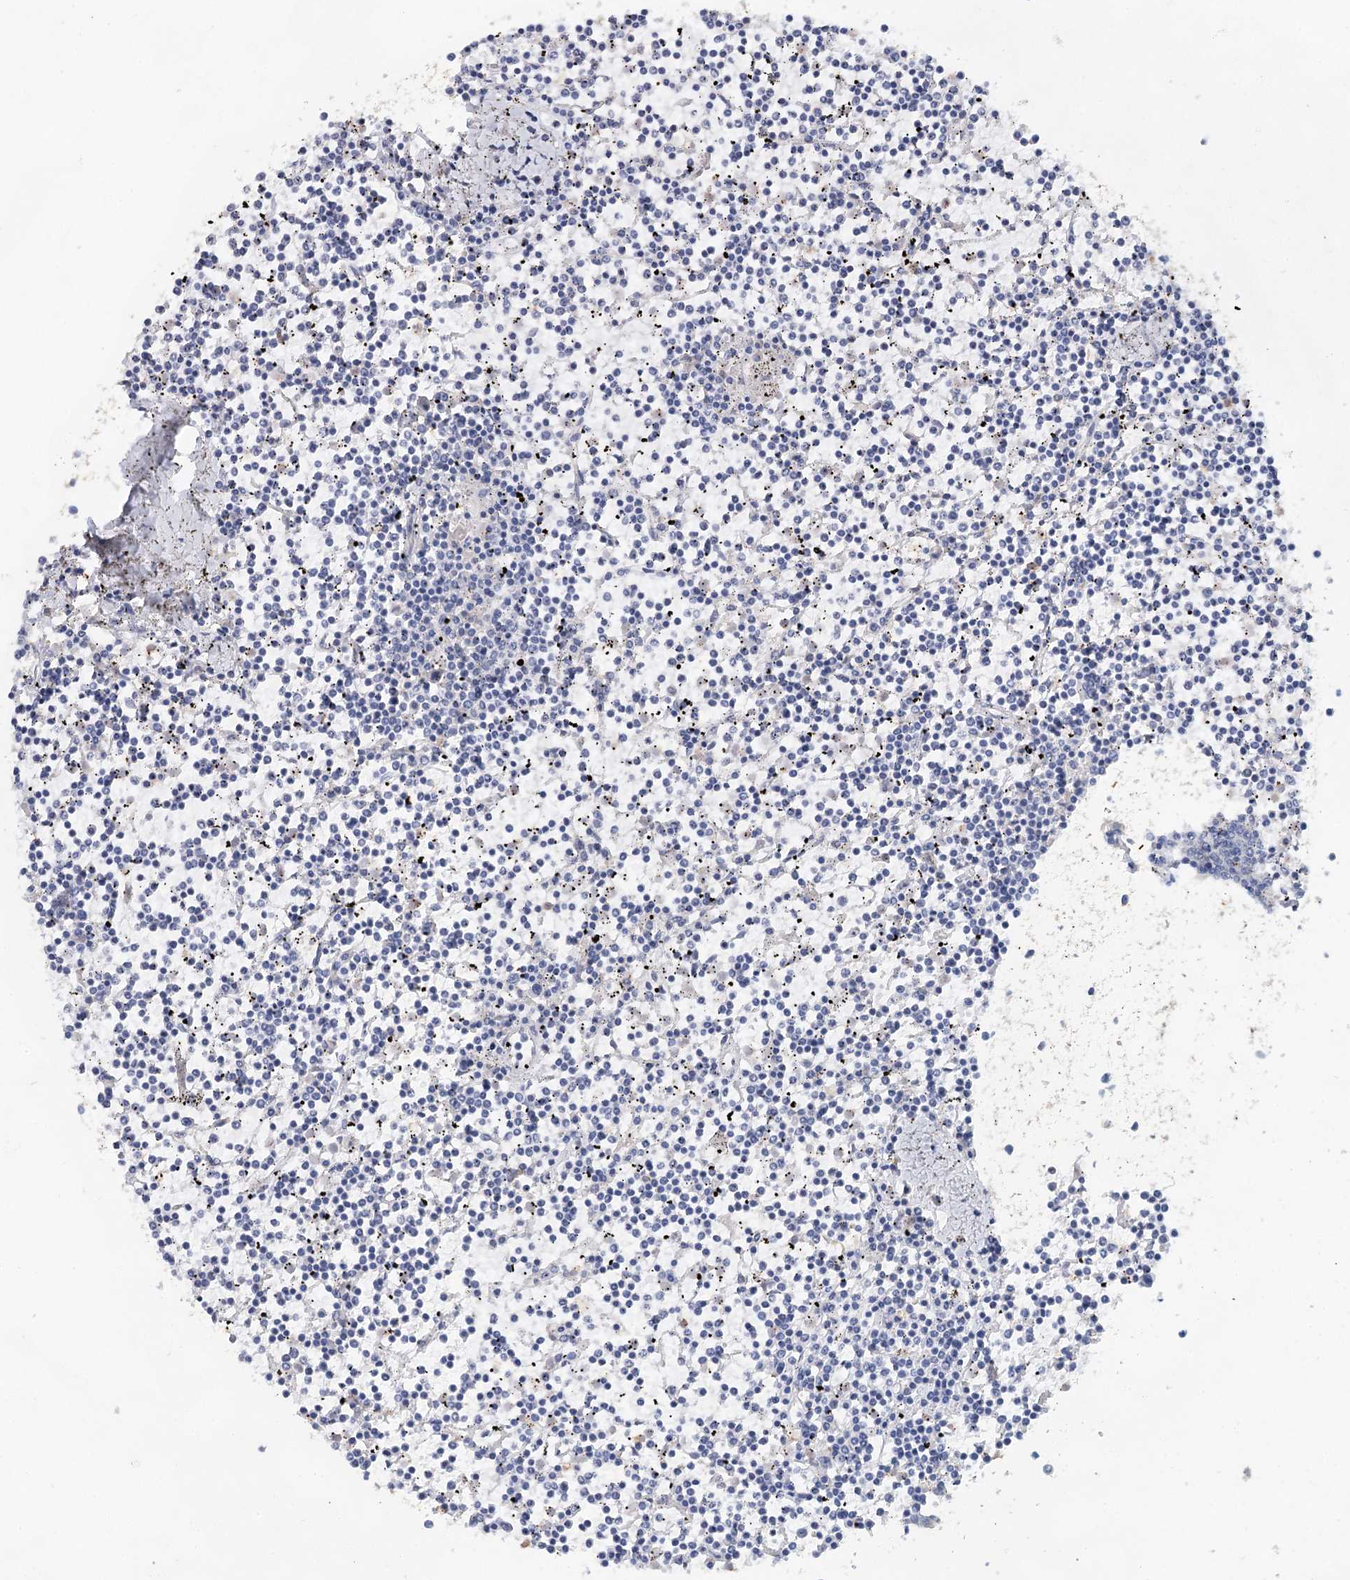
{"staining": {"intensity": "negative", "quantity": "none", "location": "none"}, "tissue": "lymphoma", "cell_type": "Tumor cells", "image_type": "cancer", "snomed": [{"axis": "morphology", "description": "Malignant lymphoma, non-Hodgkin's type, Low grade"}, {"axis": "topography", "description": "Spleen"}], "caption": "Tumor cells show no significant expression in malignant lymphoma, non-Hodgkin's type (low-grade).", "gene": "MYL6B", "patient": {"sex": "female", "age": 19}}